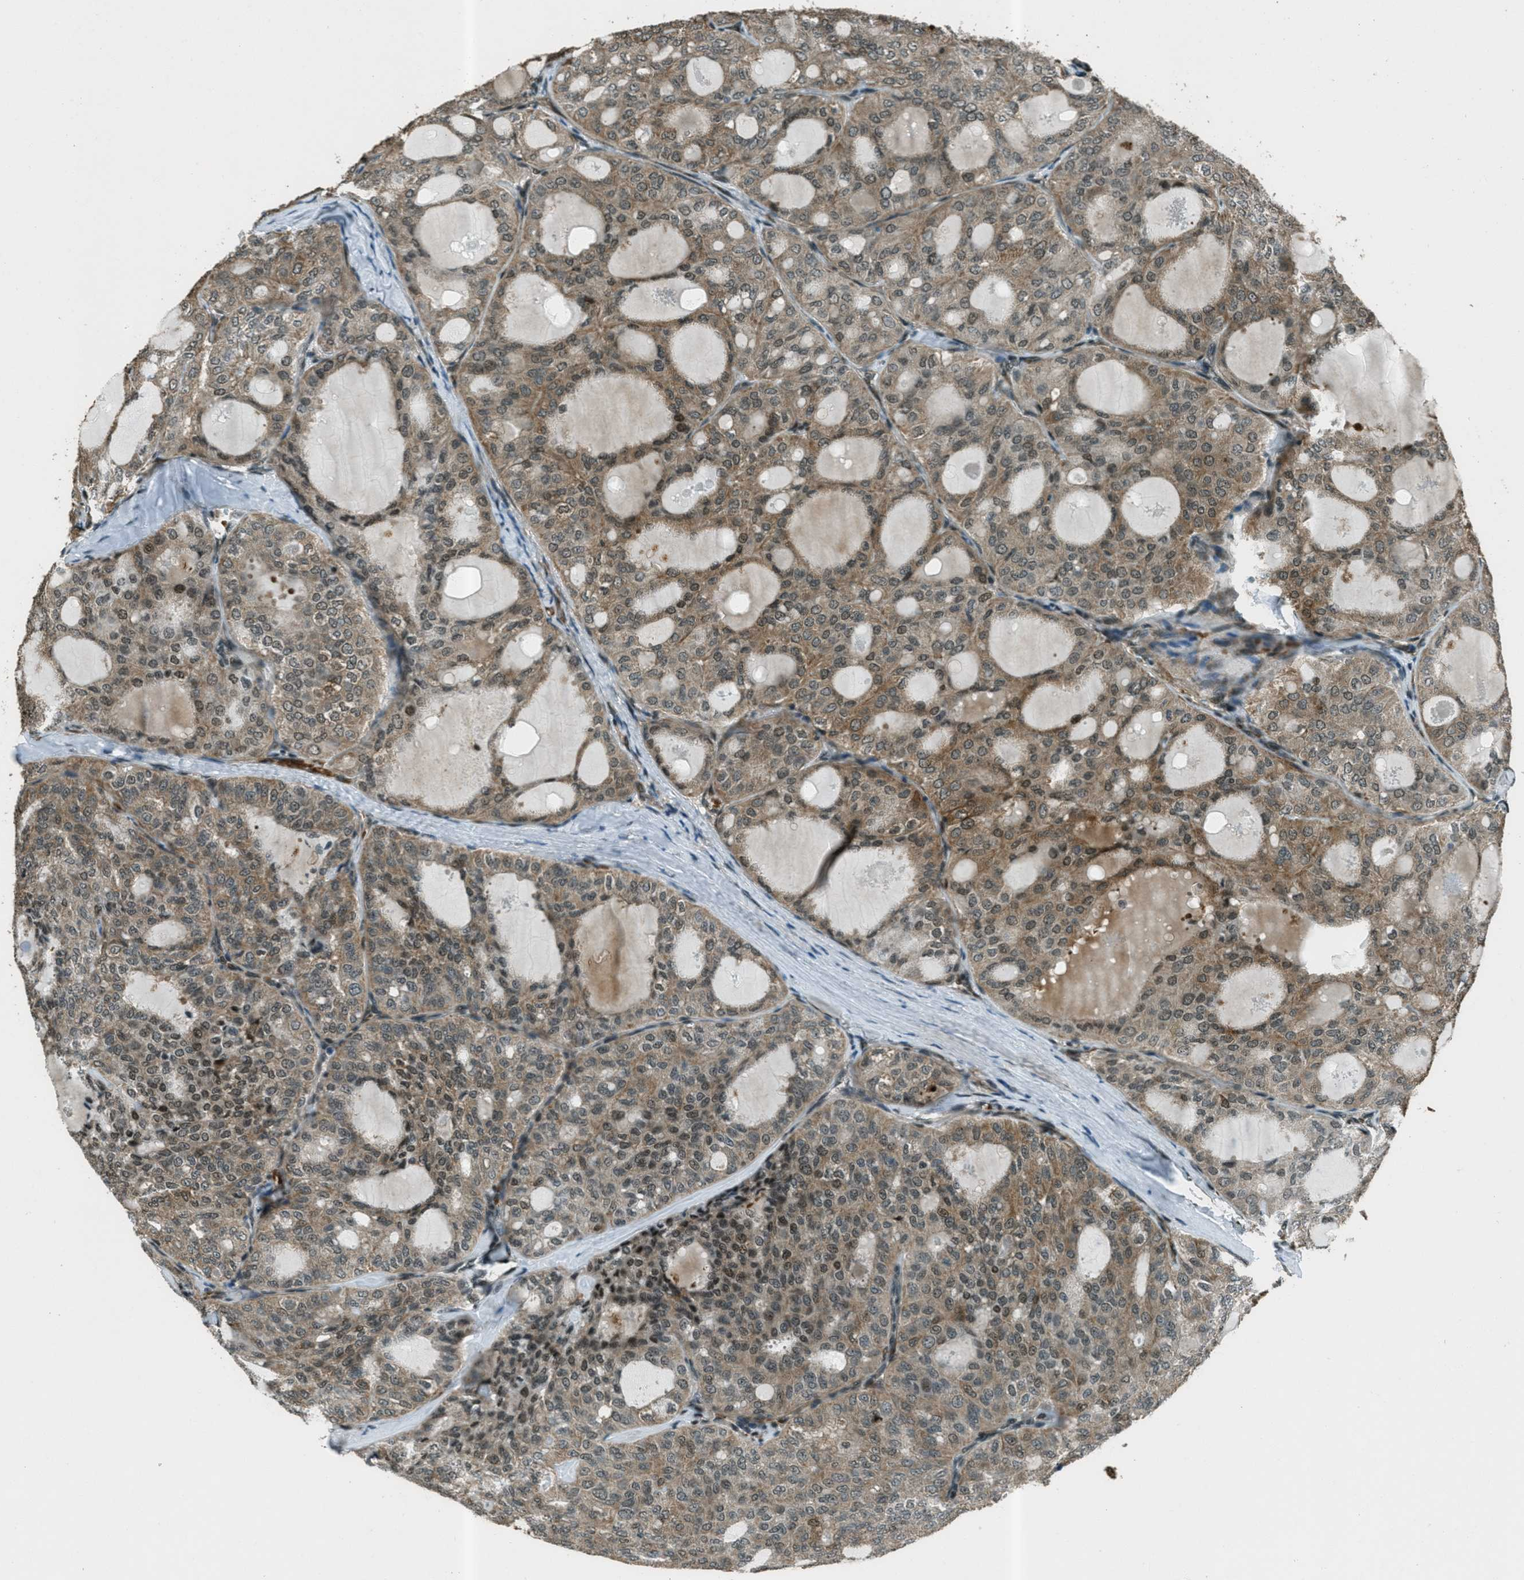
{"staining": {"intensity": "moderate", "quantity": ">75%", "location": "cytoplasmic/membranous,nuclear"}, "tissue": "thyroid cancer", "cell_type": "Tumor cells", "image_type": "cancer", "snomed": [{"axis": "morphology", "description": "Follicular adenoma carcinoma, NOS"}, {"axis": "topography", "description": "Thyroid gland"}], "caption": "Immunohistochemical staining of thyroid follicular adenoma carcinoma reveals medium levels of moderate cytoplasmic/membranous and nuclear positivity in approximately >75% of tumor cells.", "gene": "TARDBP", "patient": {"sex": "male", "age": 75}}